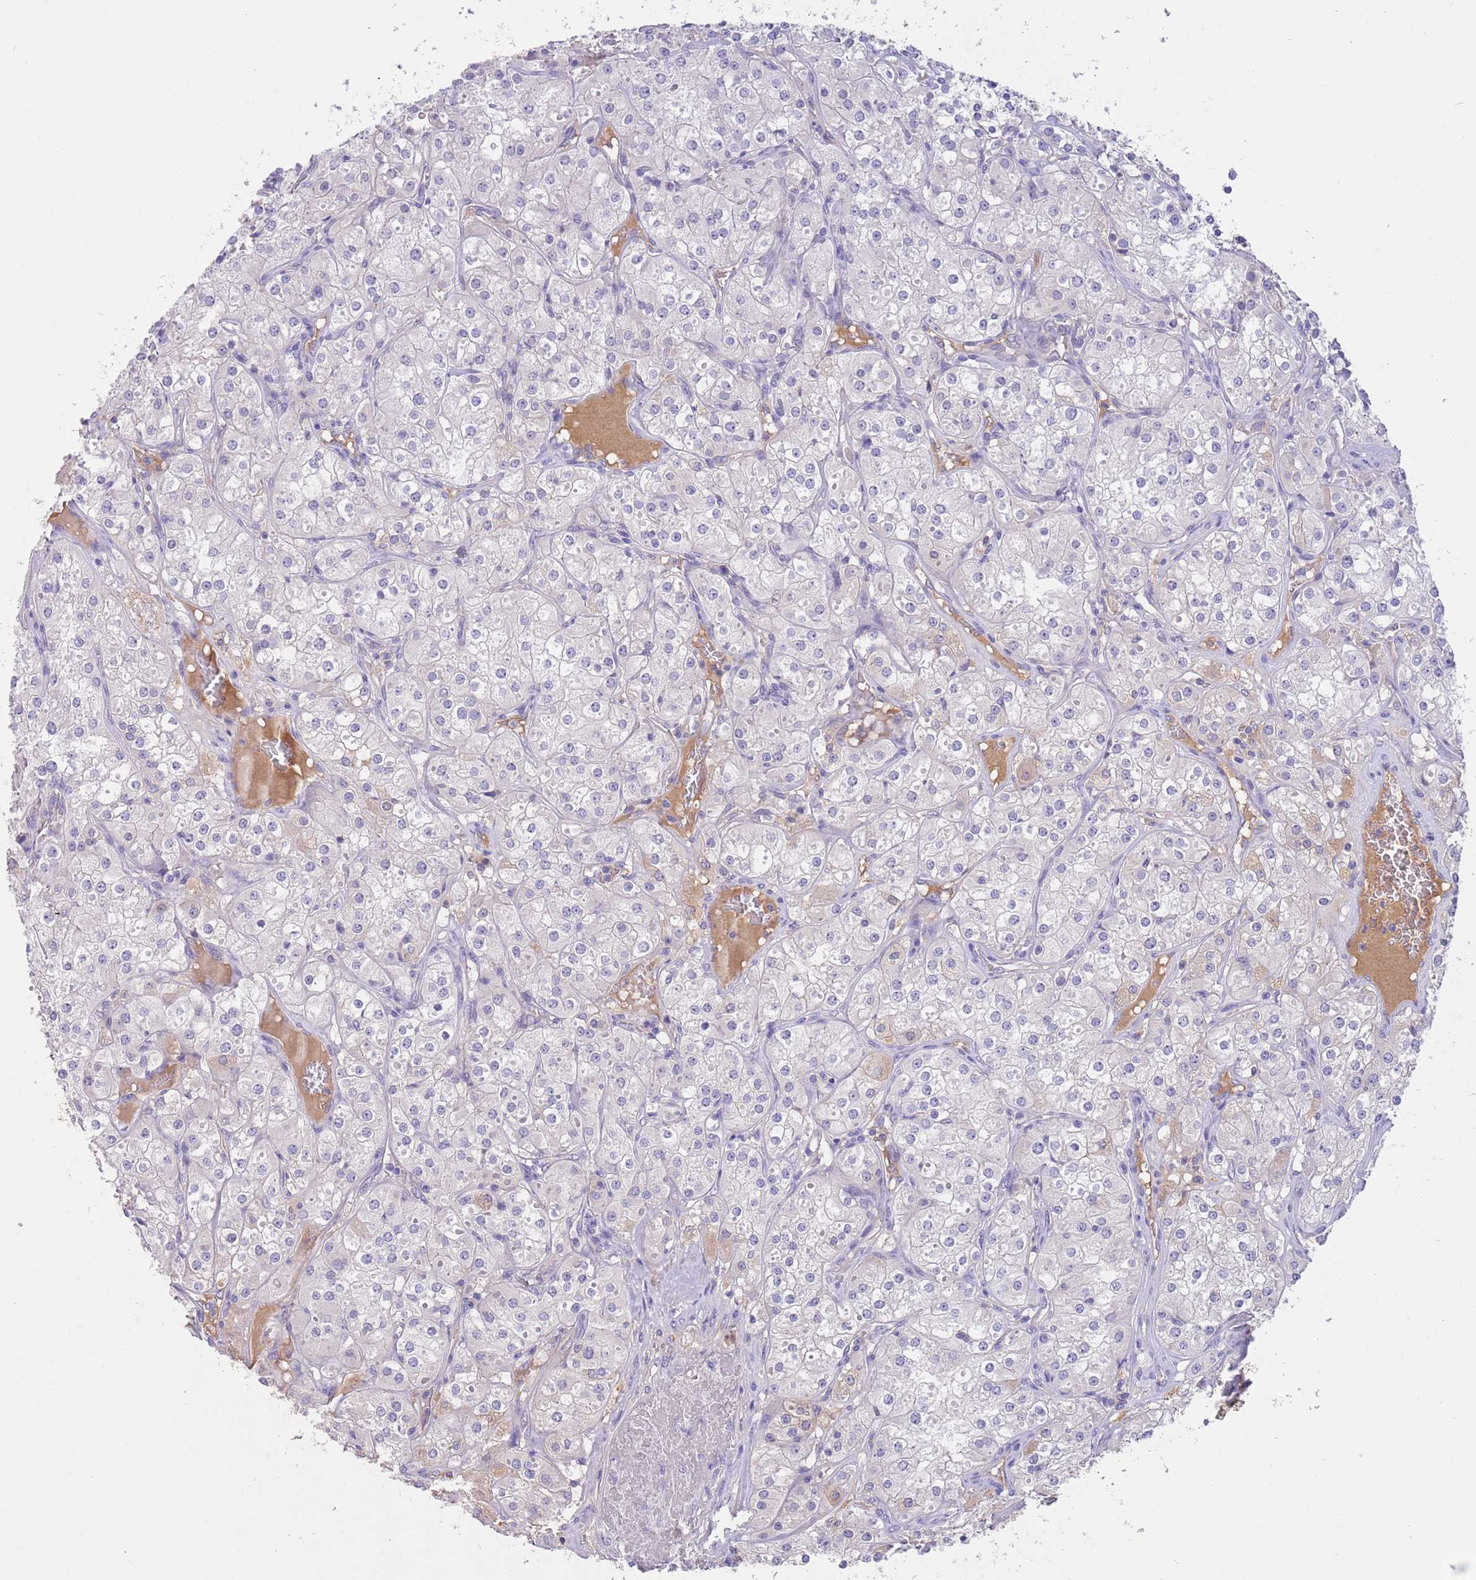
{"staining": {"intensity": "negative", "quantity": "none", "location": "none"}, "tissue": "renal cancer", "cell_type": "Tumor cells", "image_type": "cancer", "snomed": [{"axis": "morphology", "description": "Adenocarcinoma, NOS"}, {"axis": "topography", "description": "Kidney"}], "caption": "Human adenocarcinoma (renal) stained for a protein using IHC reveals no expression in tumor cells.", "gene": "IGFL4", "patient": {"sex": "male", "age": 77}}